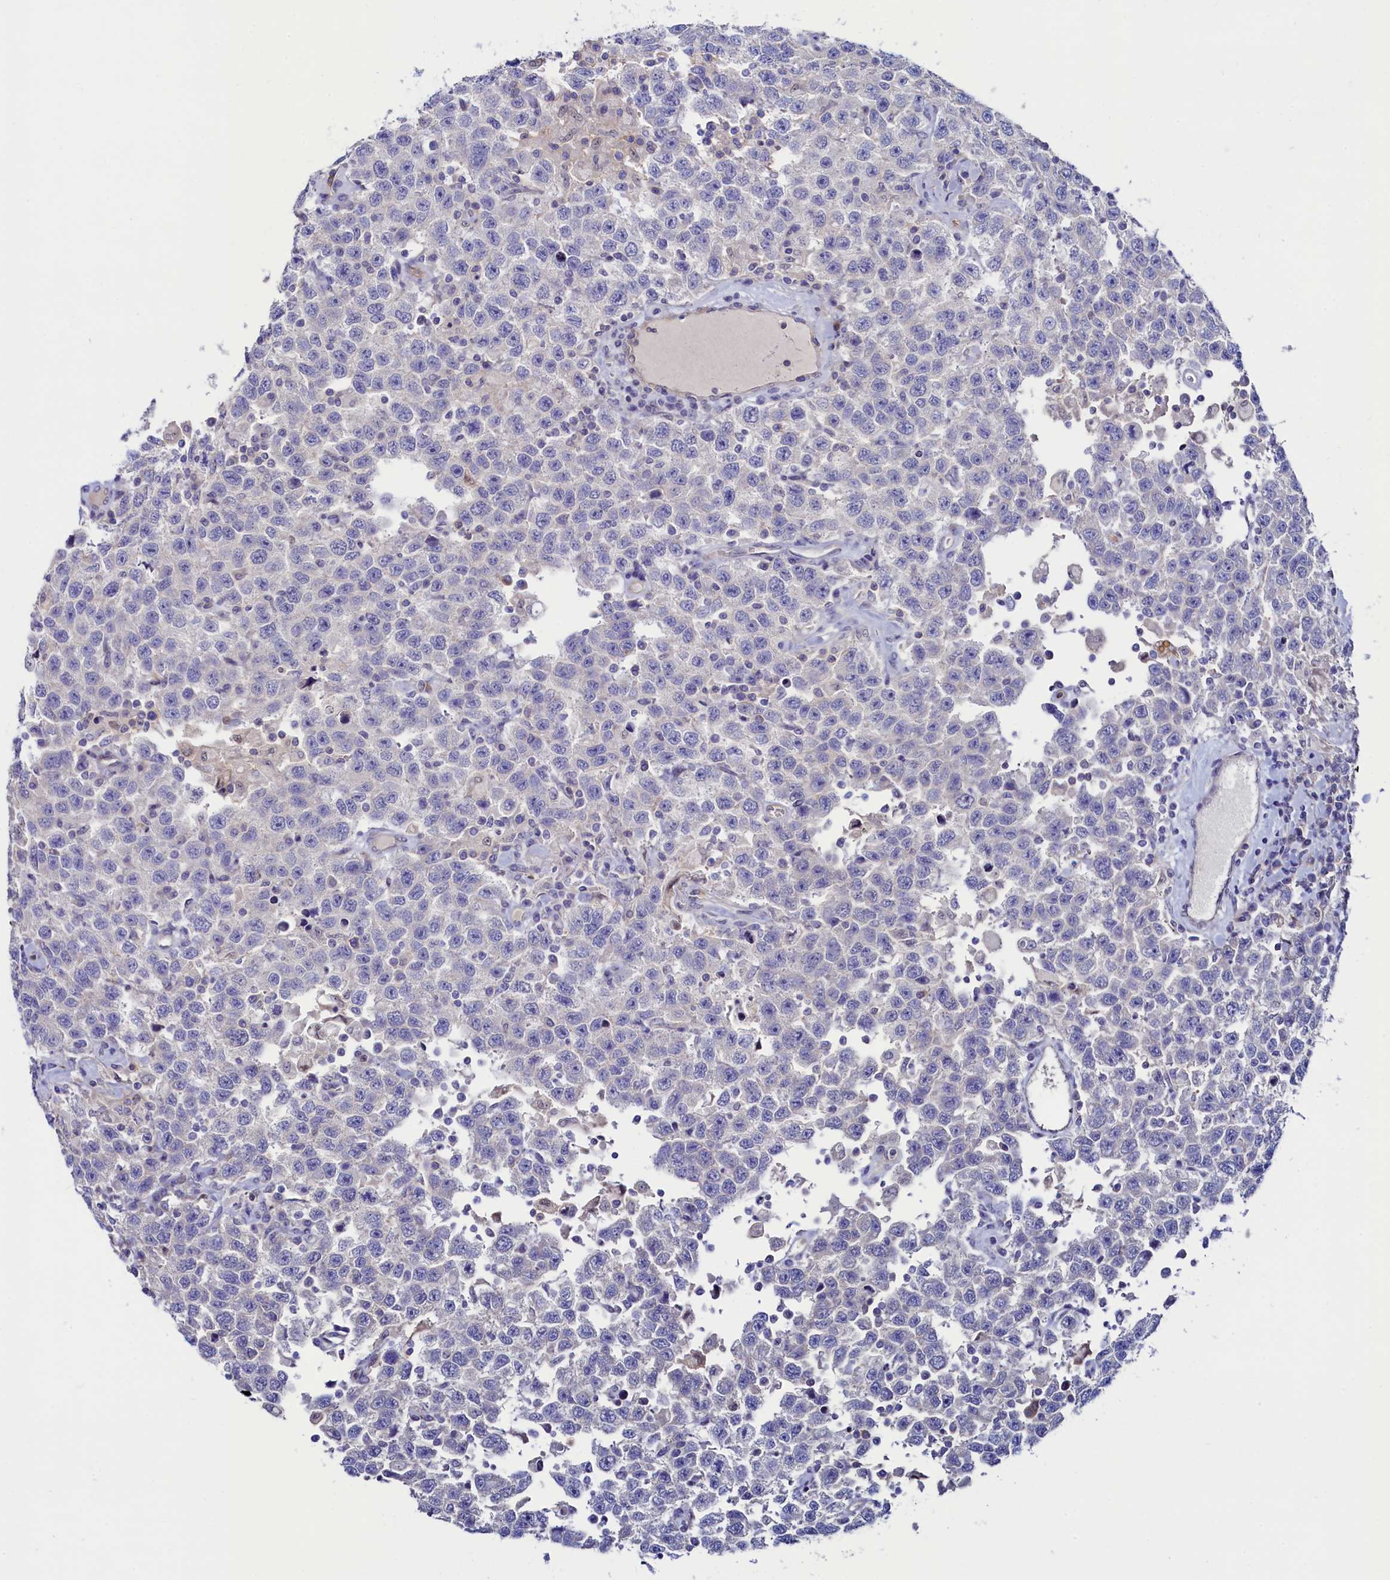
{"staining": {"intensity": "negative", "quantity": "none", "location": "none"}, "tissue": "testis cancer", "cell_type": "Tumor cells", "image_type": "cancer", "snomed": [{"axis": "morphology", "description": "Seminoma, NOS"}, {"axis": "topography", "description": "Testis"}], "caption": "This is a micrograph of IHC staining of testis seminoma, which shows no positivity in tumor cells. Nuclei are stained in blue.", "gene": "ASTE1", "patient": {"sex": "male", "age": 41}}